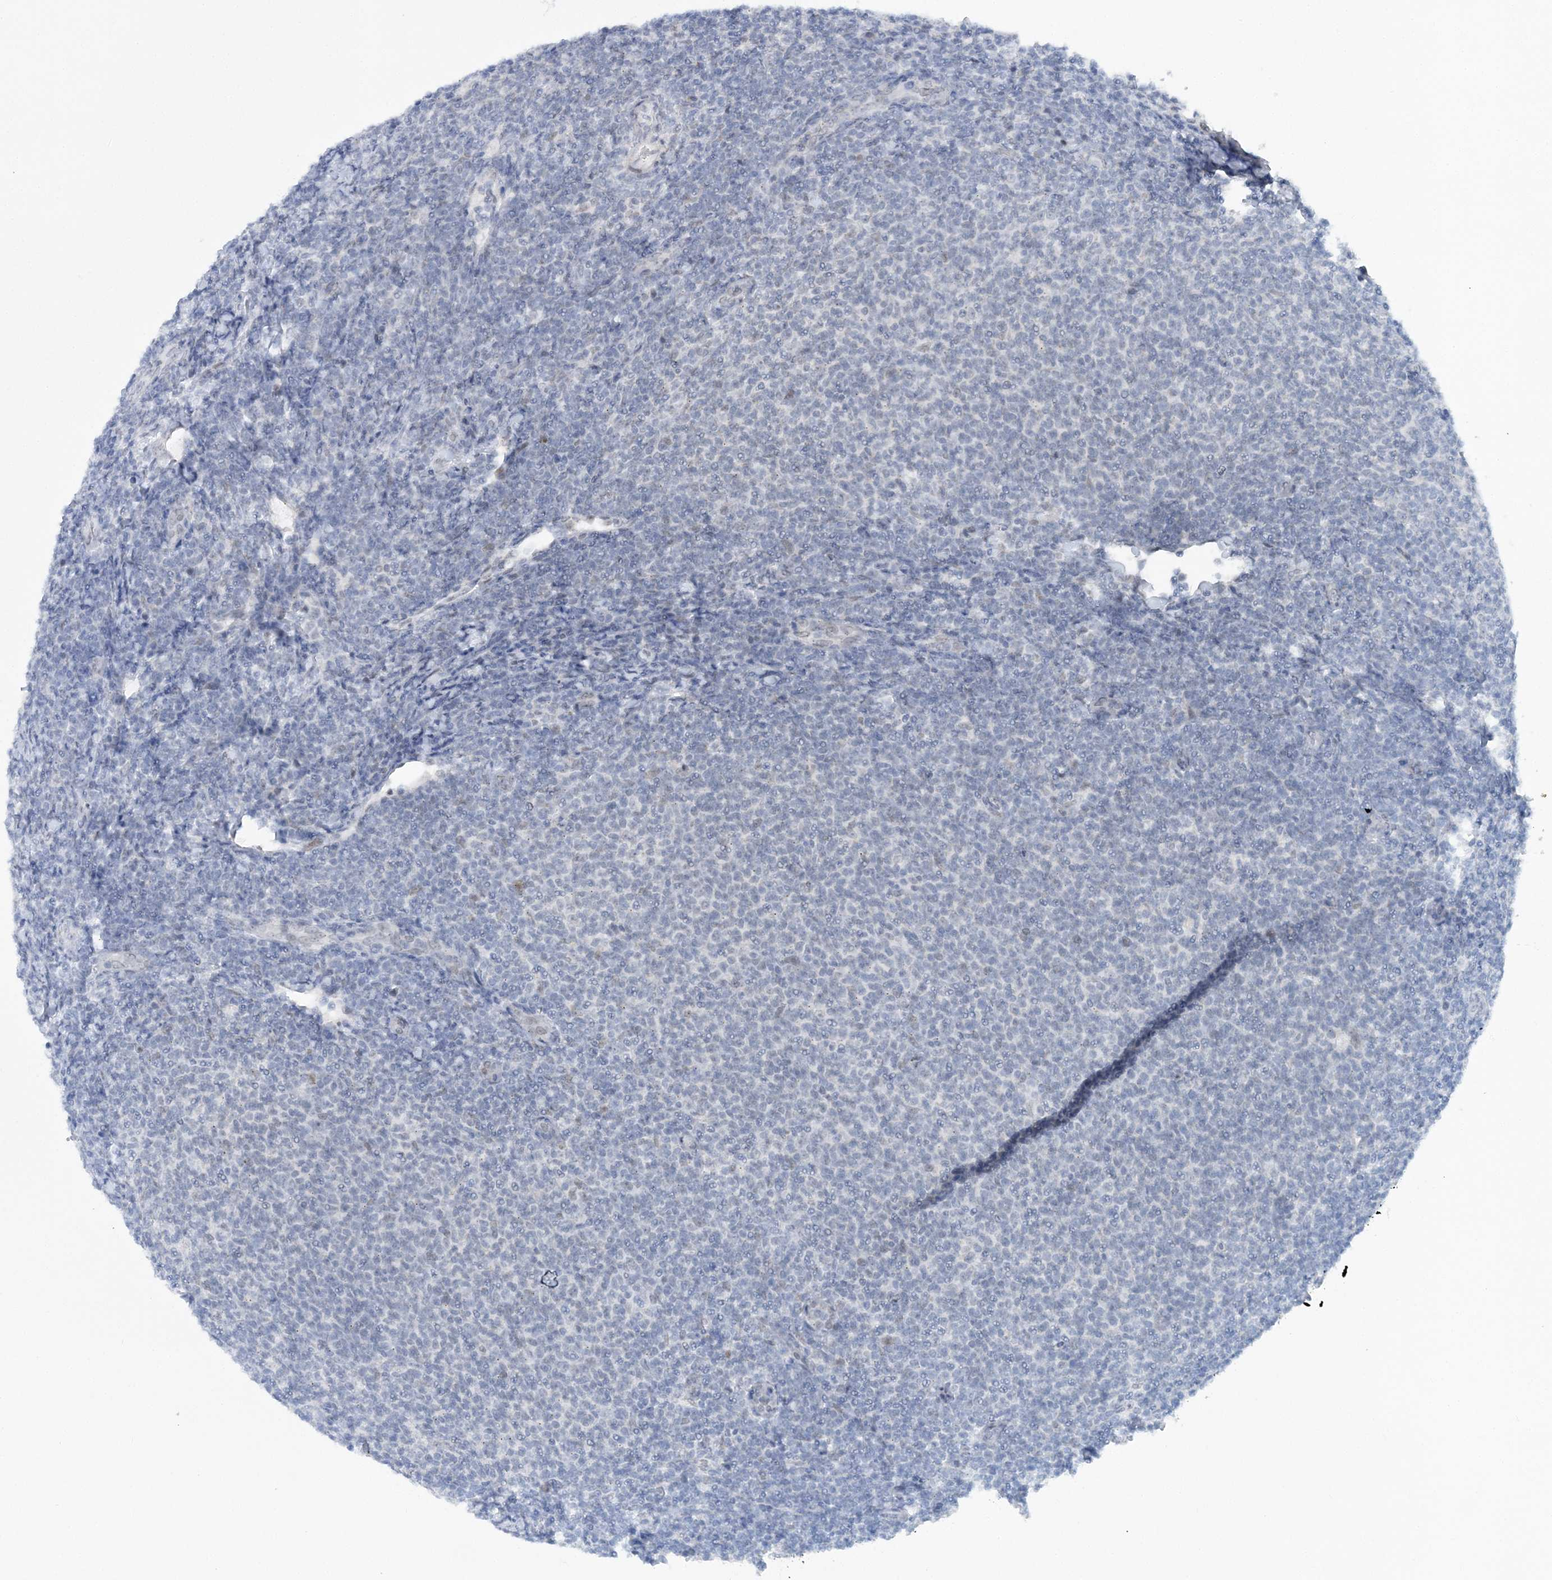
{"staining": {"intensity": "negative", "quantity": "none", "location": "none"}, "tissue": "lymphoma", "cell_type": "Tumor cells", "image_type": "cancer", "snomed": [{"axis": "morphology", "description": "Malignant lymphoma, non-Hodgkin's type, Low grade"}, {"axis": "topography", "description": "Lymph node"}], "caption": "Tumor cells are negative for brown protein staining in lymphoma.", "gene": "WAC", "patient": {"sex": "male", "age": 66}}